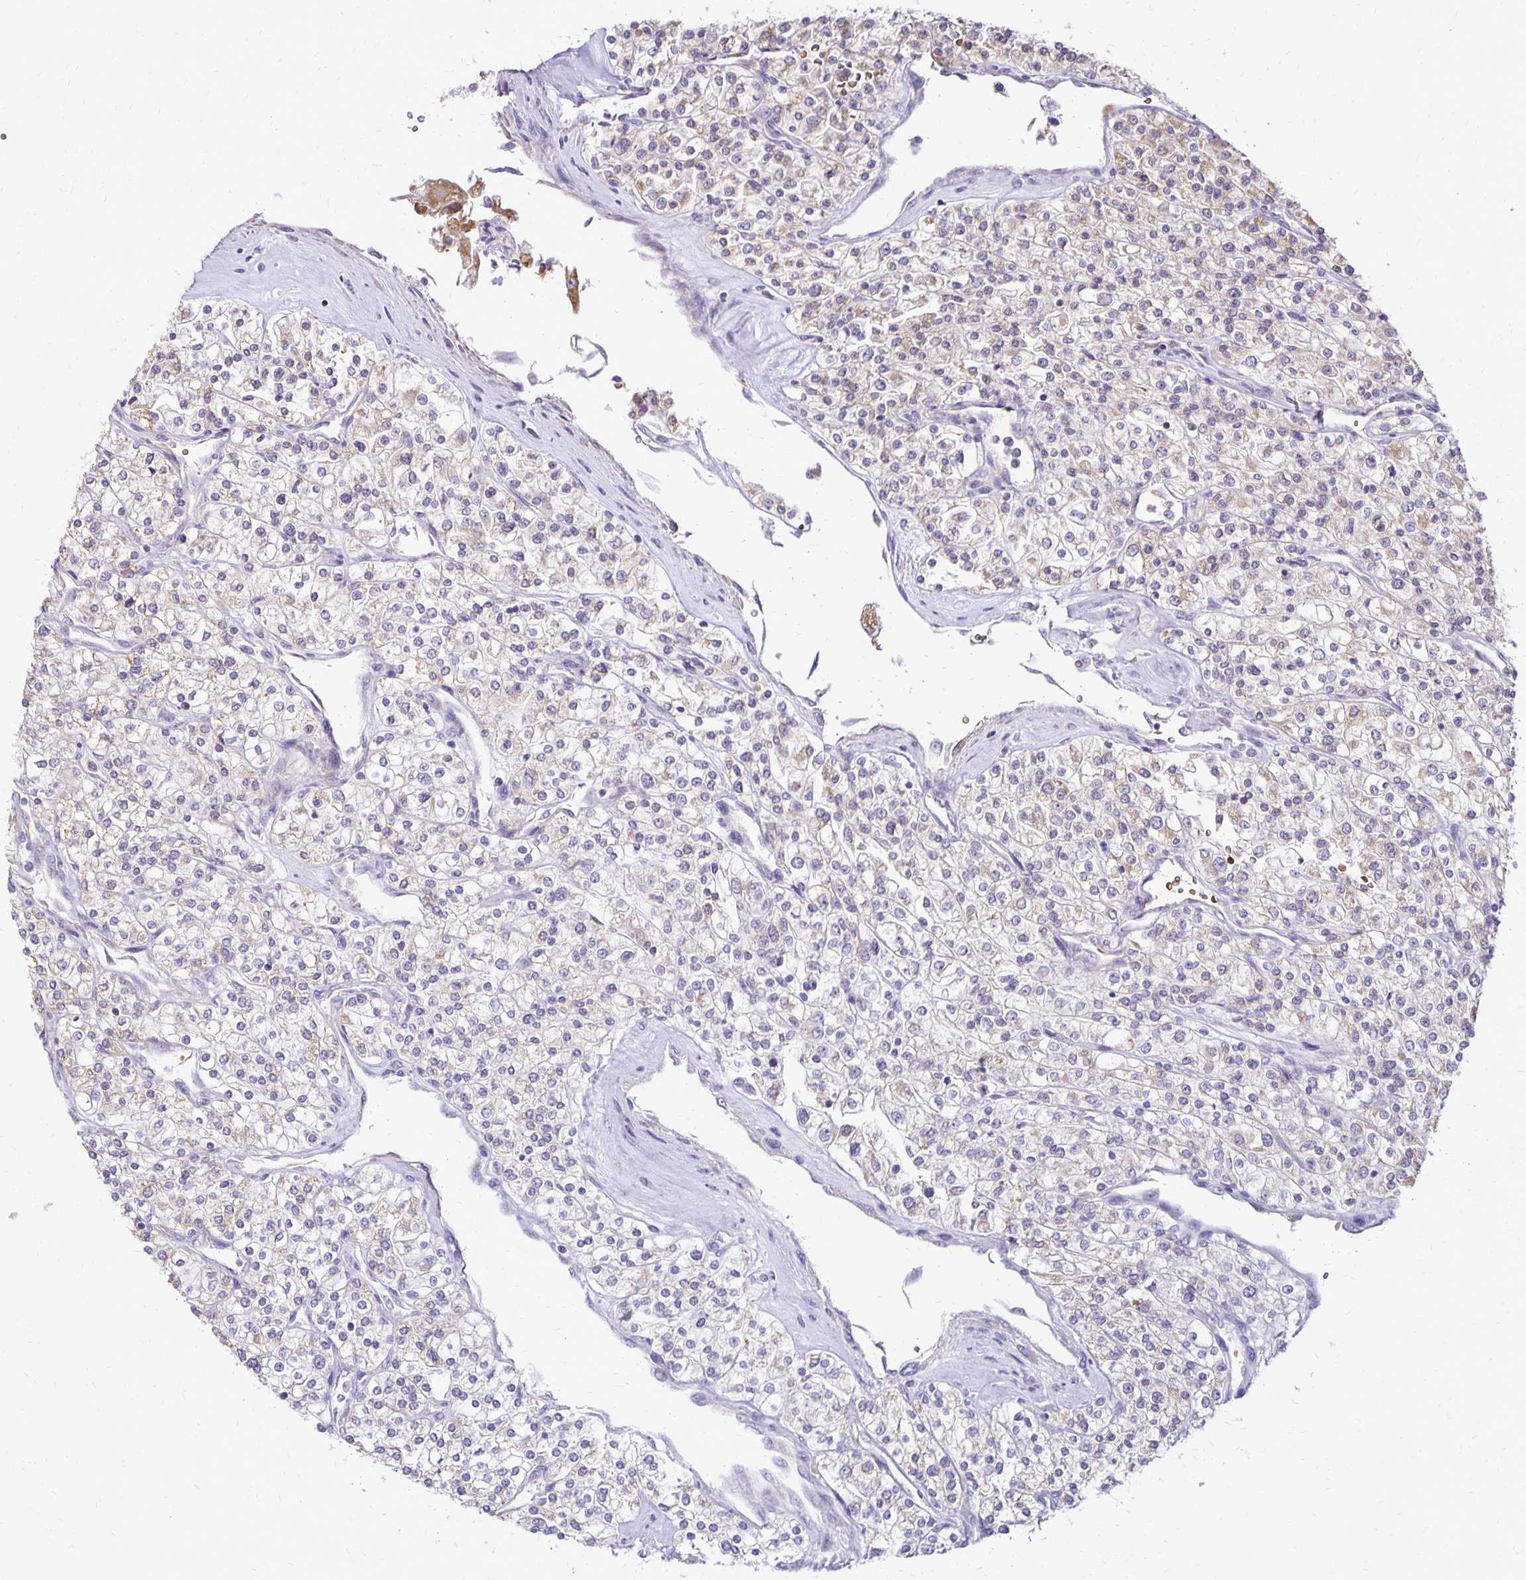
{"staining": {"intensity": "negative", "quantity": "none", "location": "none"}, "tissue": "renal cancer", "cell_type": "Tumor cells", "image_type": "cancer", "snomed": [{"axis": "morphology", "description": "Adenocarcinoma, NOS"}, {"axis": "topography", "description": "Kidney"}], "caption": "The immunohistochemistry (IHC) photomicrograph has no significant staining in tumor cells of renal cancer (adenocarcinoma) tissue.", "gene": "FN3K", "patient": {"sex": "male", "age": 80}}